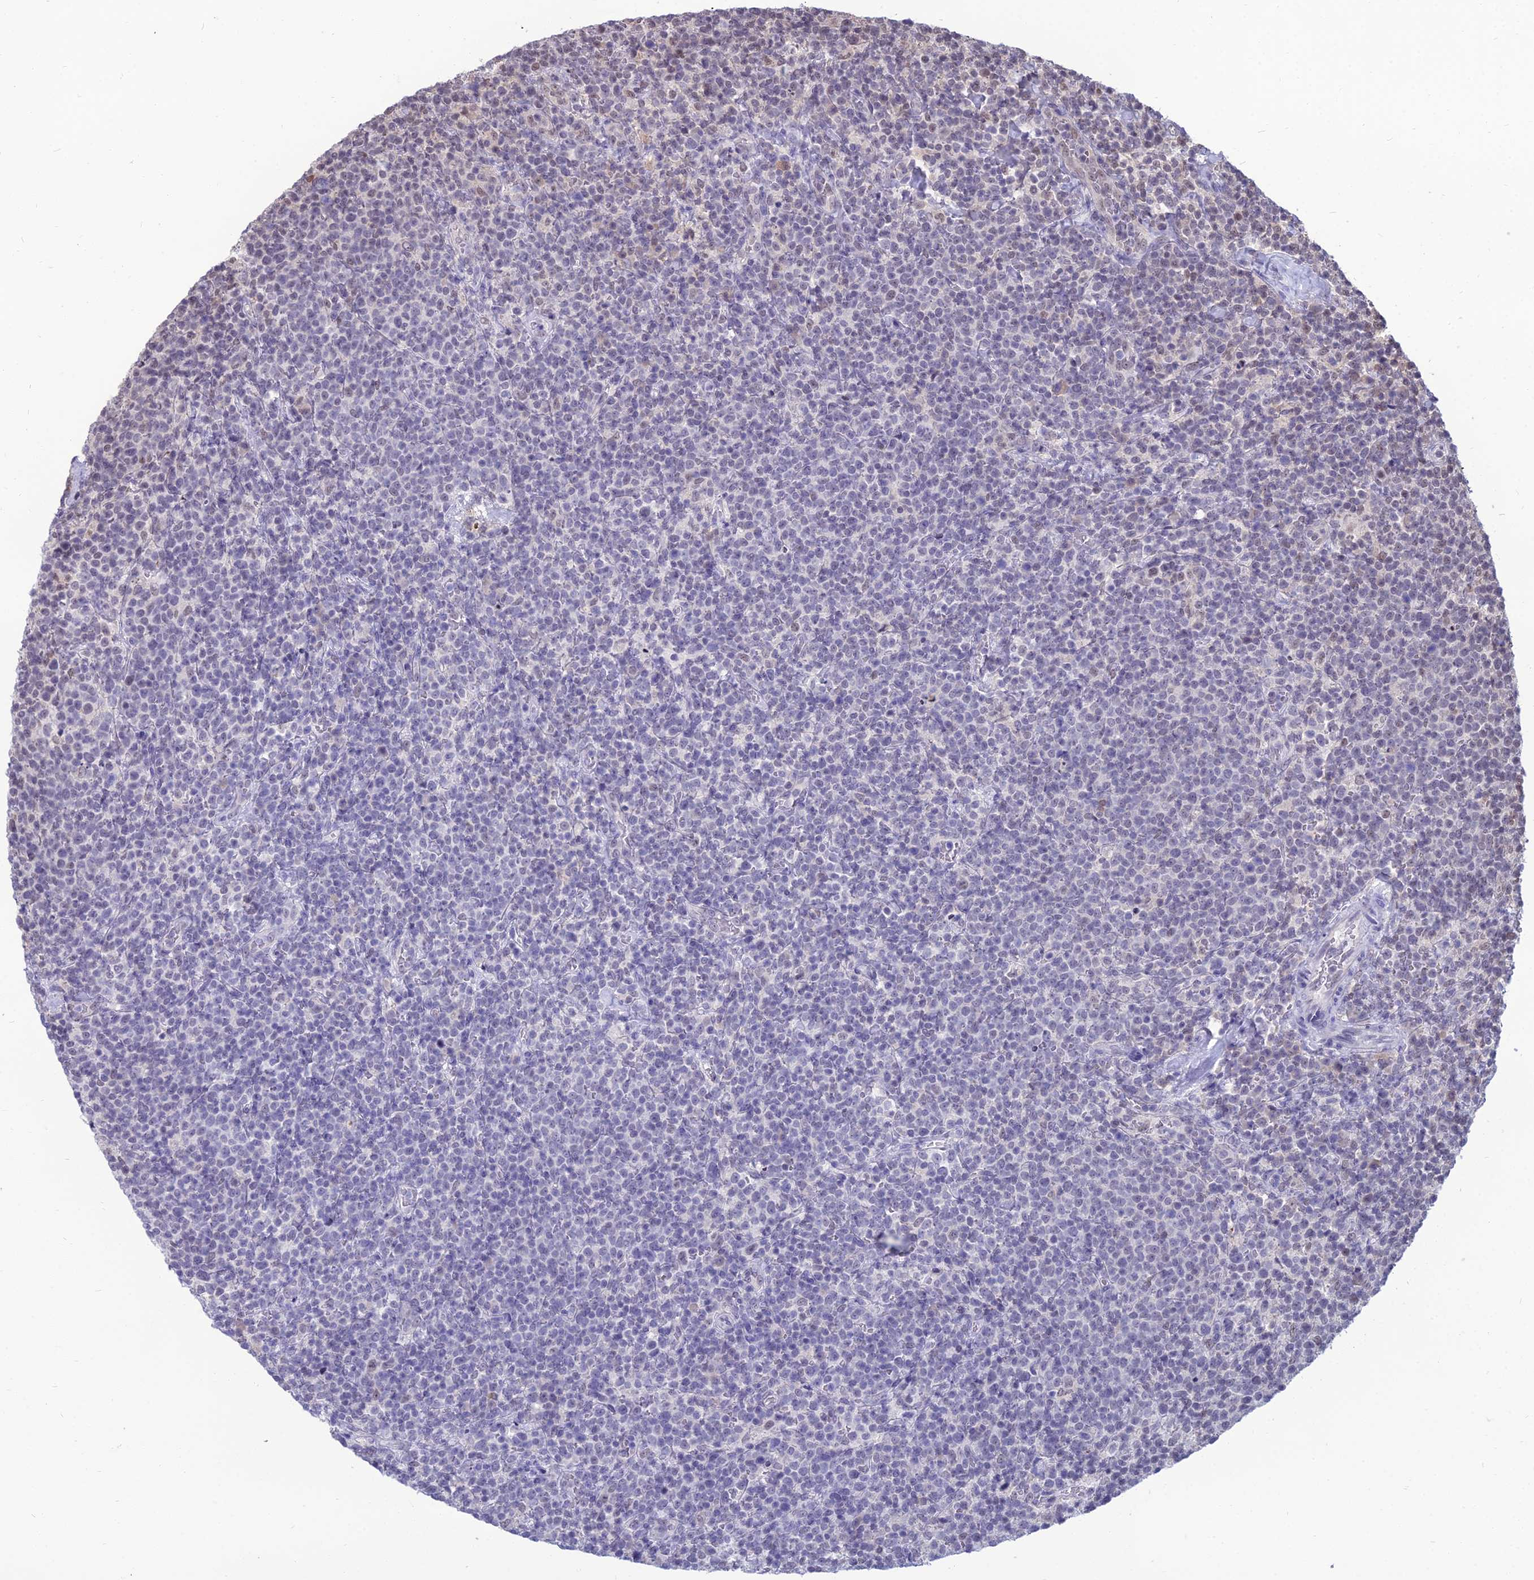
{"staining": {"intensity": "negative", "quantity": "none", "location": "none"}, "tissue": "lymphoma", "cell_type": "Tumor cells", "image_type": "cancer", "snomed": [{"axis": "morphology", "description": "Malignant lymphoma, non-Hodgkin's type, High grade"}, {"axis": "topography", "description": "Lymph node"}], "caption": "High-grade malignant lymphoma, non-Hodgkin's type was stained to show a protein in brown. There is no significant expression in tumor cells.", "gene": "SRSF7", "patient": {"sex": "male", "age": 61}}